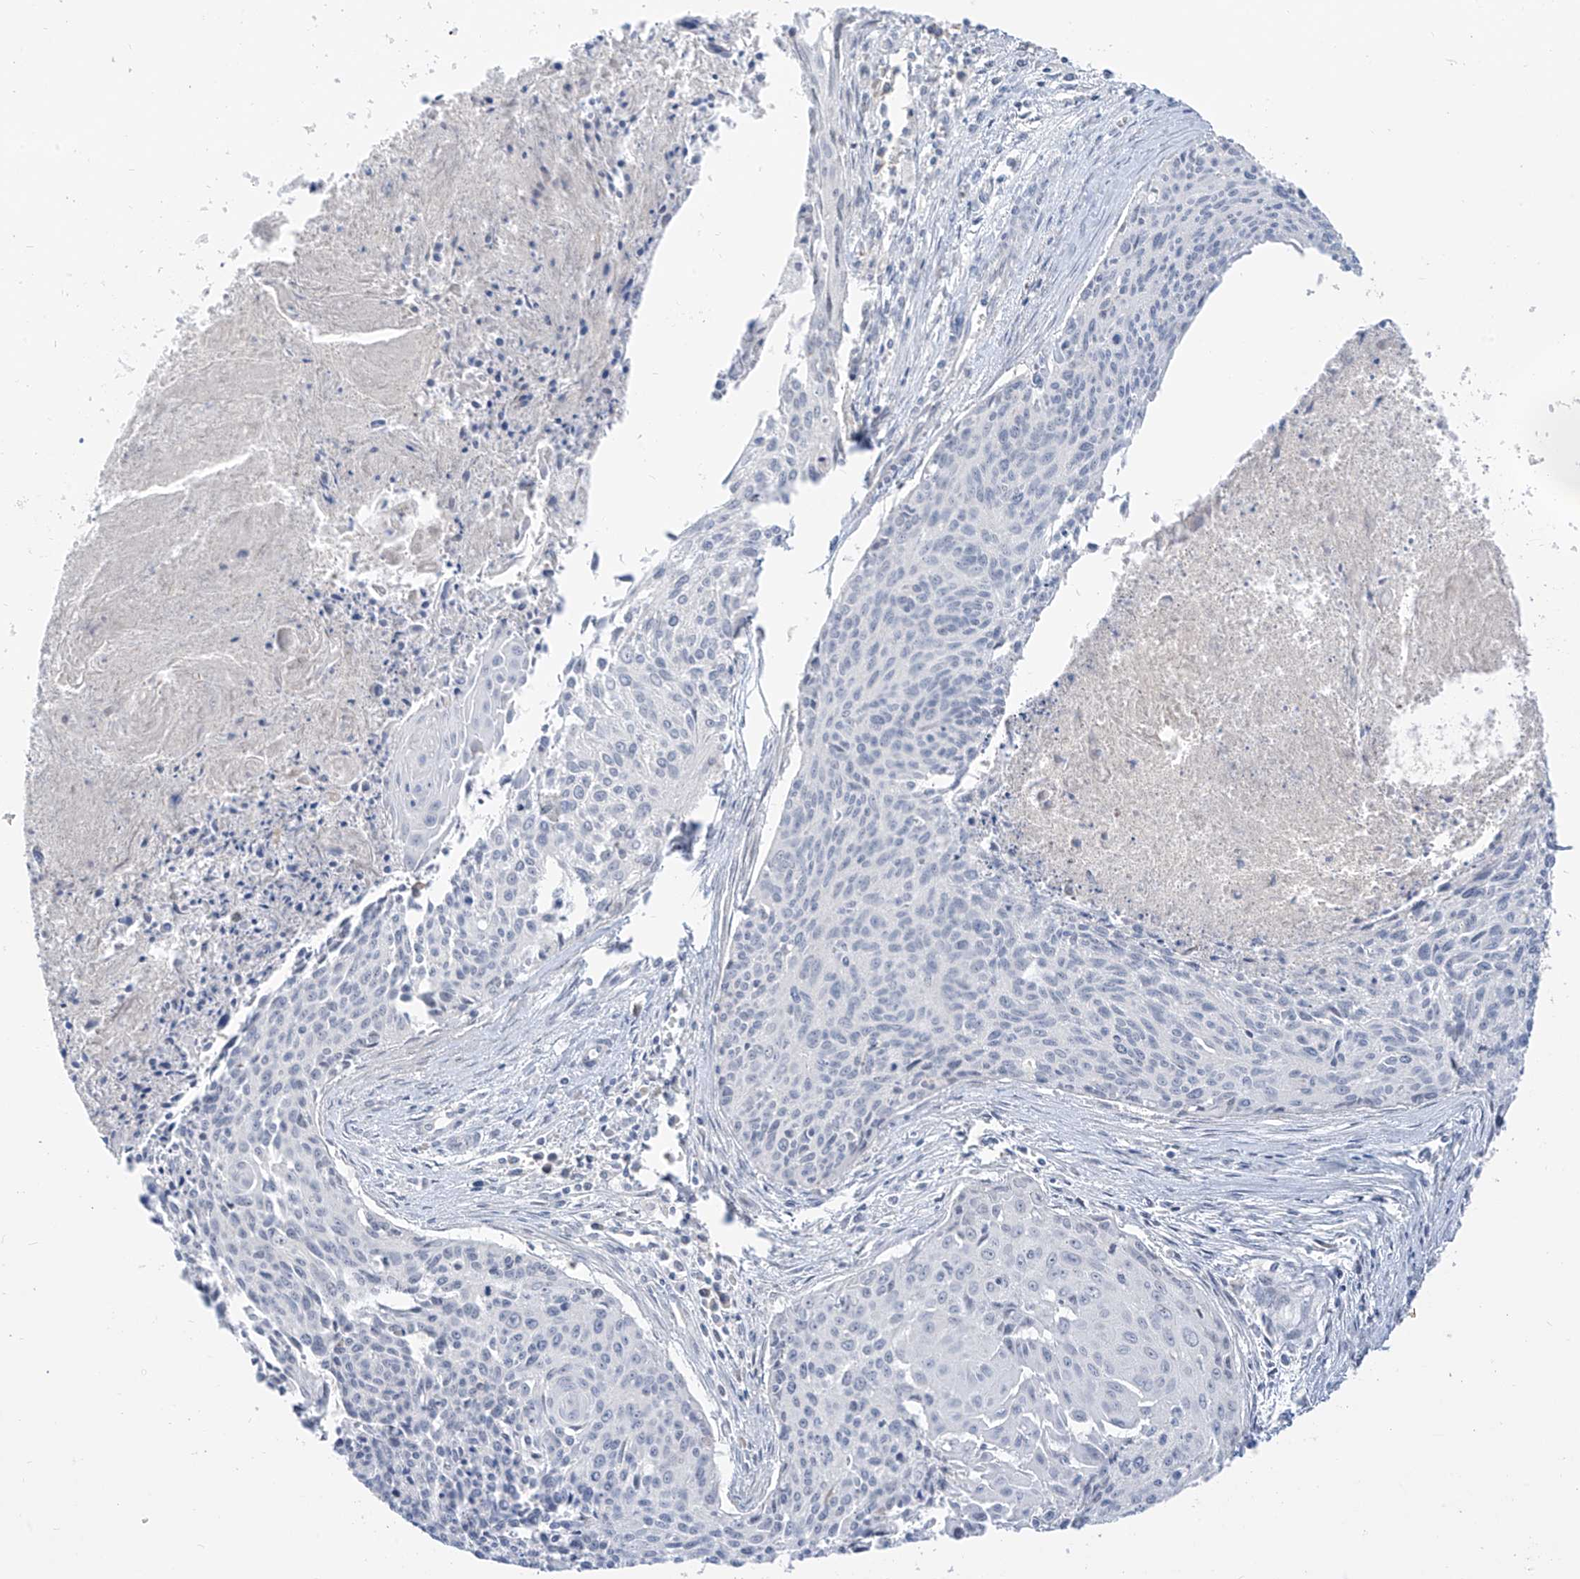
{"staining": {"intensity": "negative", "quantity": "none", "location": "none"}, "tissue": "cervical cancer", "cell_type": "Tumor cells", "image_type": "cancer", "snomed": [{"axis": "morphology", "description": "Squamous cell carcinoma, NOS"}, {"axis": "topography", "description": "Cervix"}], "caption": "DAB (3,3'-diaminobenzidine) immunohistochemical staining of human cervical cancer (squamous cell carcinoma) demonstrates no significant expression in tumor cells. (Brightfield microscopy of DAB IHC at high magnification).", "gene": "C2orf42", "patient": {"sex": "female", "age": 55}}